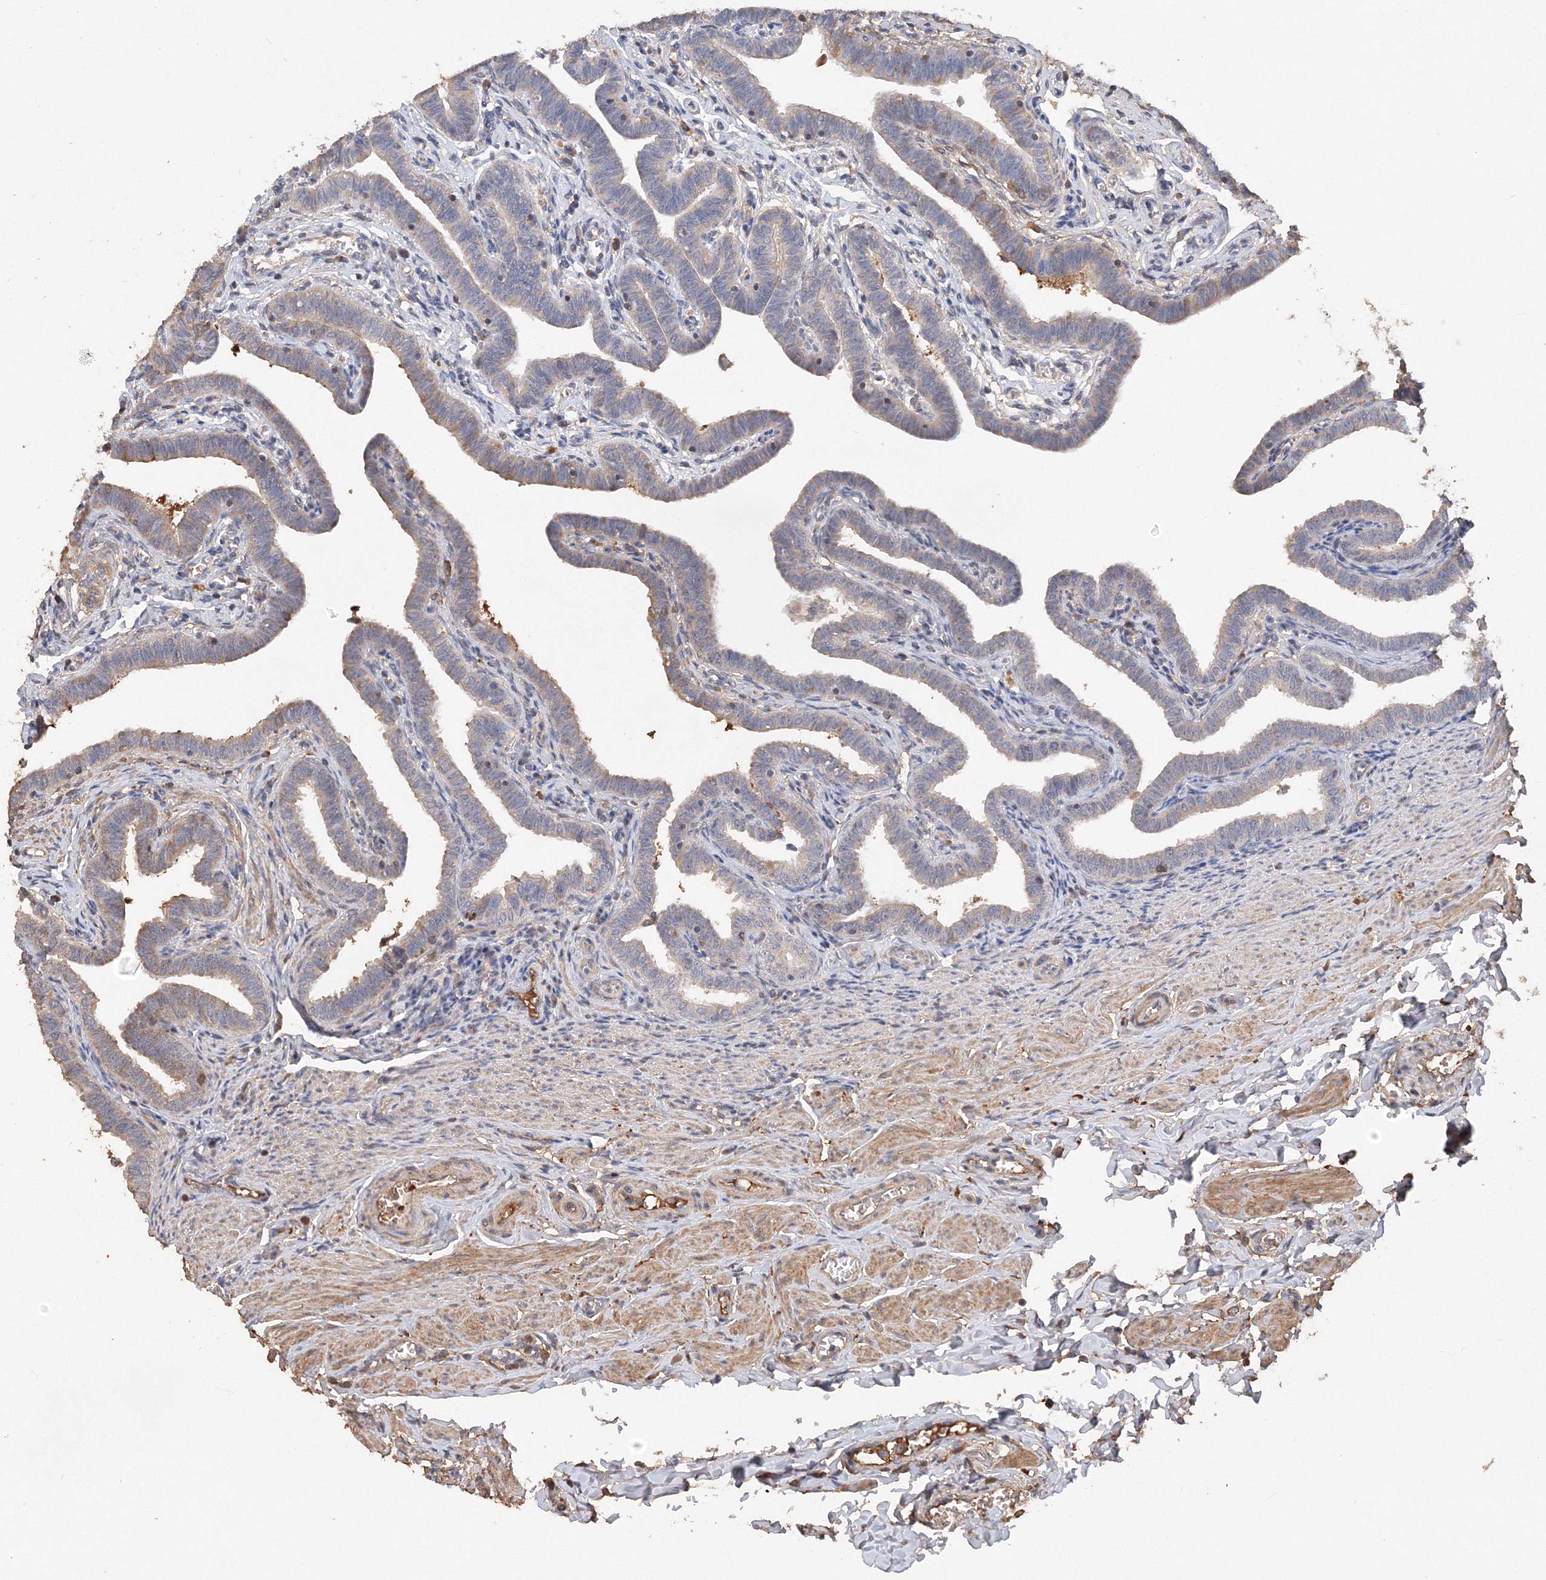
{"staining": {"intensity": "weak", "quantity": "<25%", "location": "cytoplasmic/membranous"}, "tissue": "fallopian tube", "cell_type": "Glandular cells", "image_type": "normal", "snomed": [{"axis": "morphology", "description": "Normal tissue, NOS"}, {"axis": "topography", "description": "Fallopian tube"}], "caption": "High magnification brightfield microscopy of unremarkable fallopian tube stained with DAB (3,3'-diaminobenzidine) (brown) and counterstained with hematoxylin (blue): glandular cells show no significant staining. The staining was performed using DAB to visualize the protein expression in brown, while the nuclei were stained in blue with hematoxylin (Magnification: 20x).", "gene": "GRINA", "patient": {"sex": "female", "age": 36}}